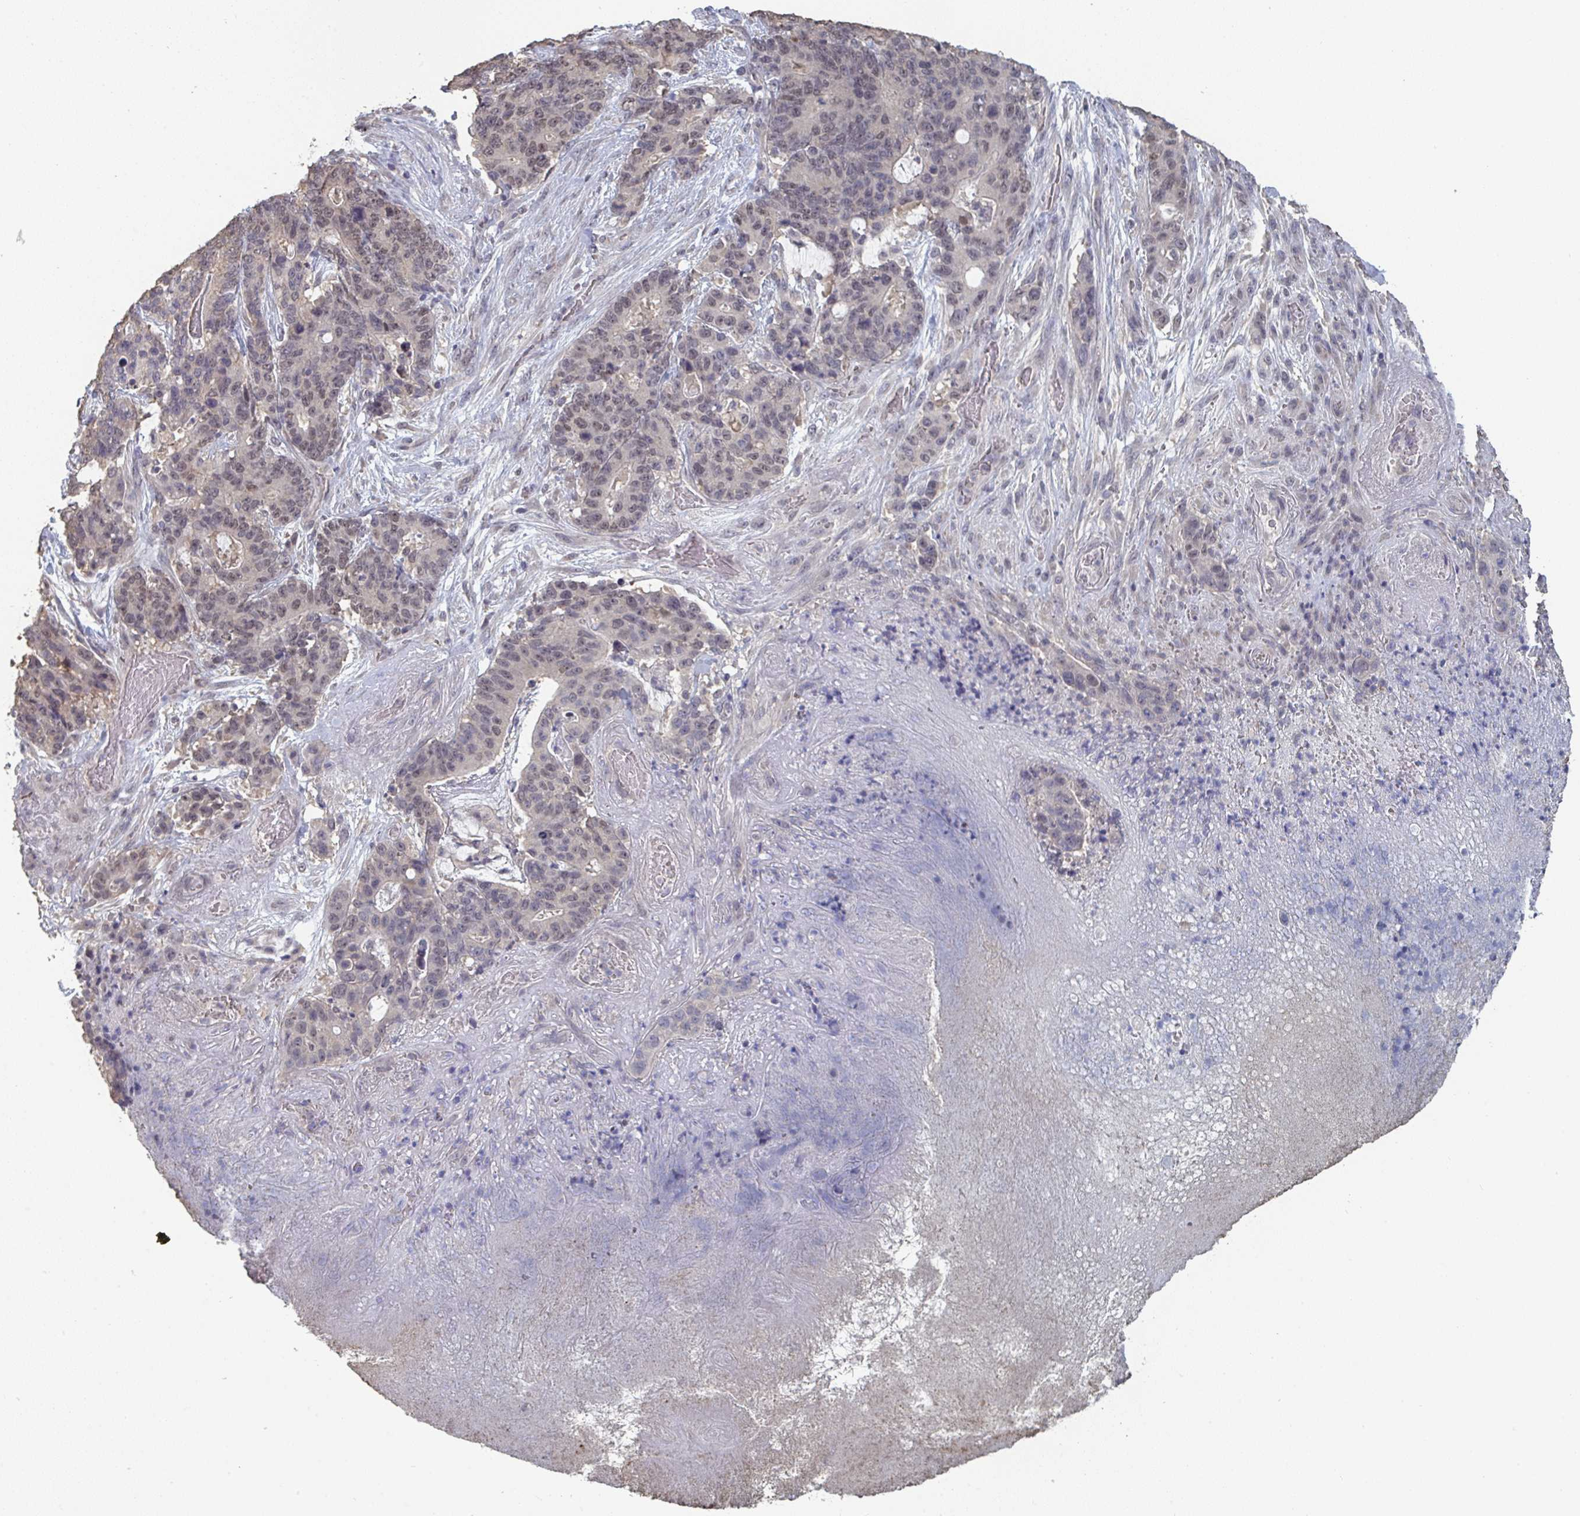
{"staining": {"intensity": "weak", "quantity": "25%-75%", "location": "nuclear"}, "tissue": "stomach cancer", "cell_type": "Tumor cells", "image_type": "cancer", "snomed": [{"axis": "morphology", "description": "Normal tissue, NOS"}, {"axis": "morphology", "description": "Adenocarcinoma, NOS"}, {"axis": "topography", "description": "Stomach"}], "caption": "An immunohistochemistry (IHC) micrograph of neoplastic tissue is shown. Protein staining in brown shows weak nuclear positivity in stomach adenocarcinoma within tumor cells. (DAB (3,3'-diaminobenzidine) IHC, brown staining for protein, blue staining for nuclei).", "gene": "LIX1", "patient": {"sex": "female", "age": 64}}